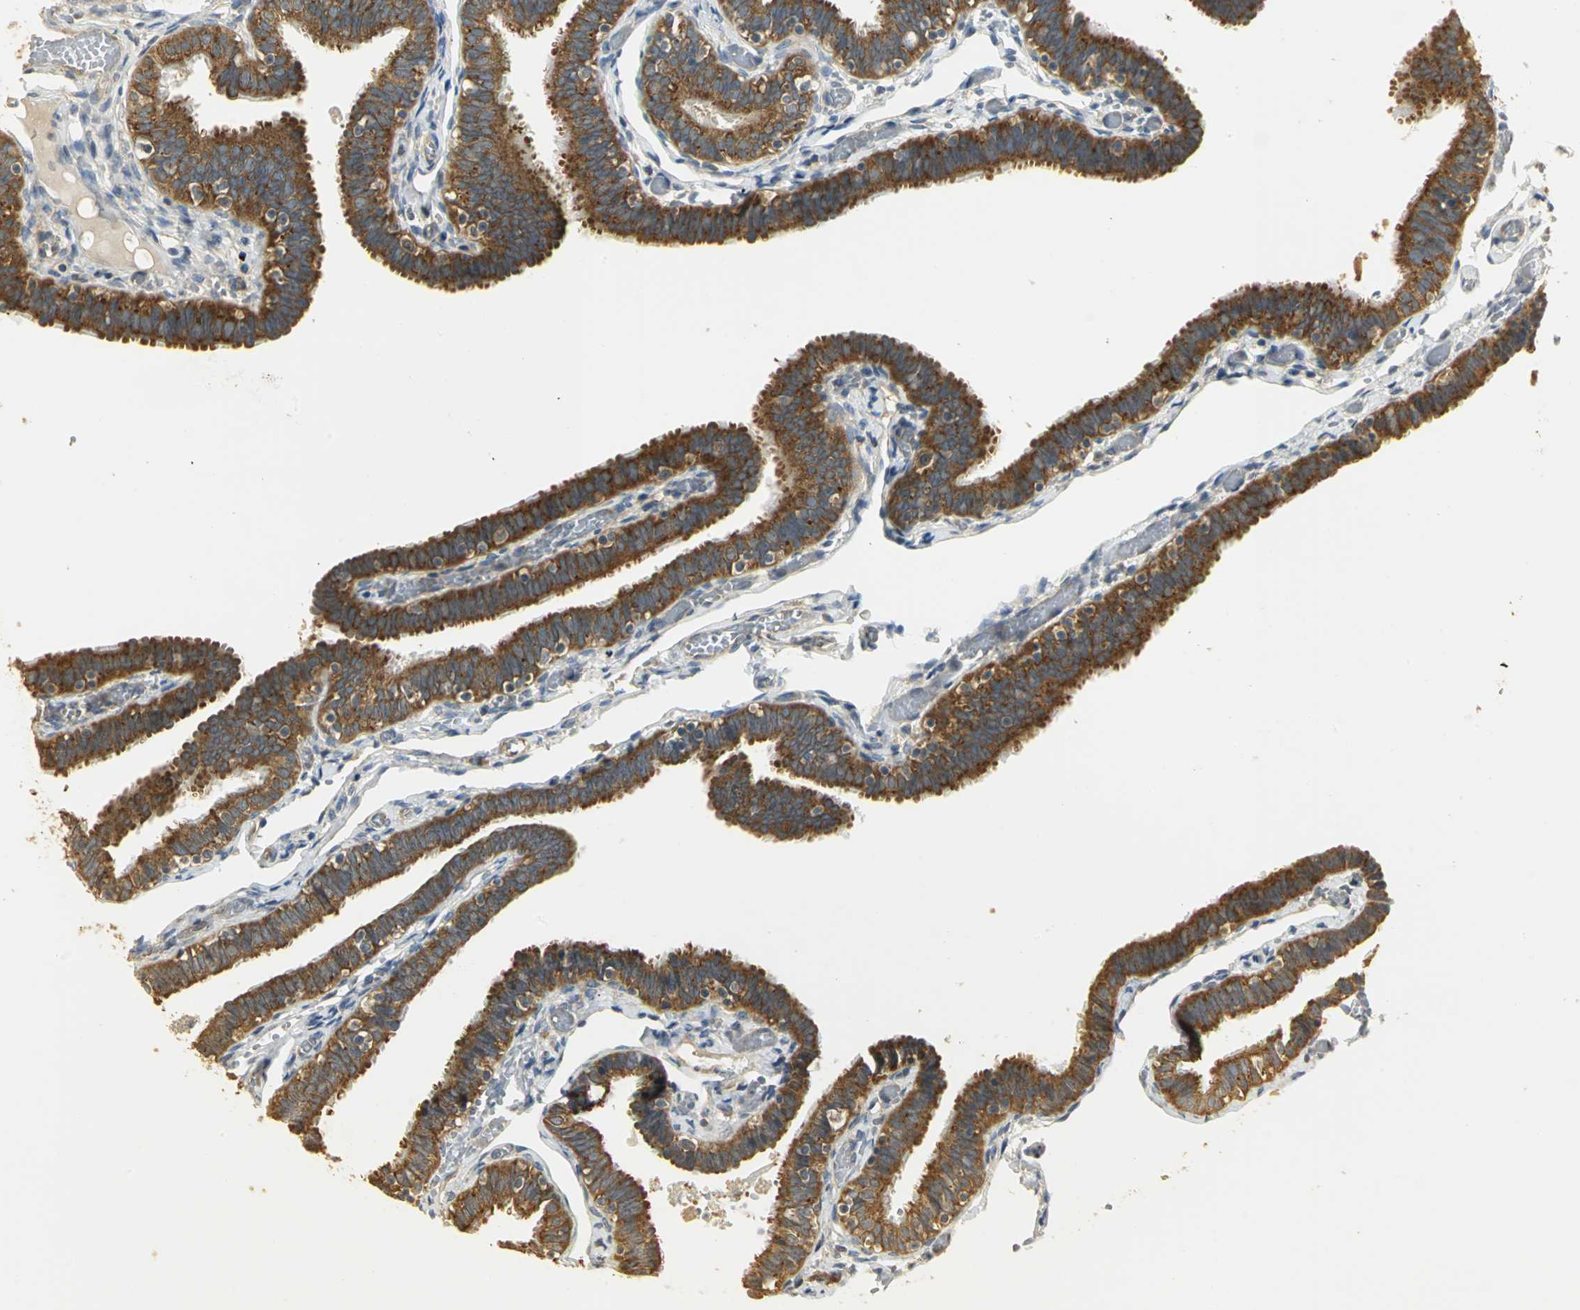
{"staining": {"intensity": "strong", "quantity": ">75%", "location": "cytoplasmic/membranous"}, "tissue": "fallopian tube", "cell_type": "Glandular cells", "image_type": "normal", "snomed": [{"axis": "morphology", "description": "Normal tissue, NOS"}, {"axis": "topography", "description": "Fallopian tube"}], "caption": "Approximately >75% of glandular cells in unremarkable fallopian tube show strong cytoplasmic/membranous protein staining as visualized by brown immunohistochemical staining.", "gene": "RARS1", "patient": {"sex": "female", "age": 46}}